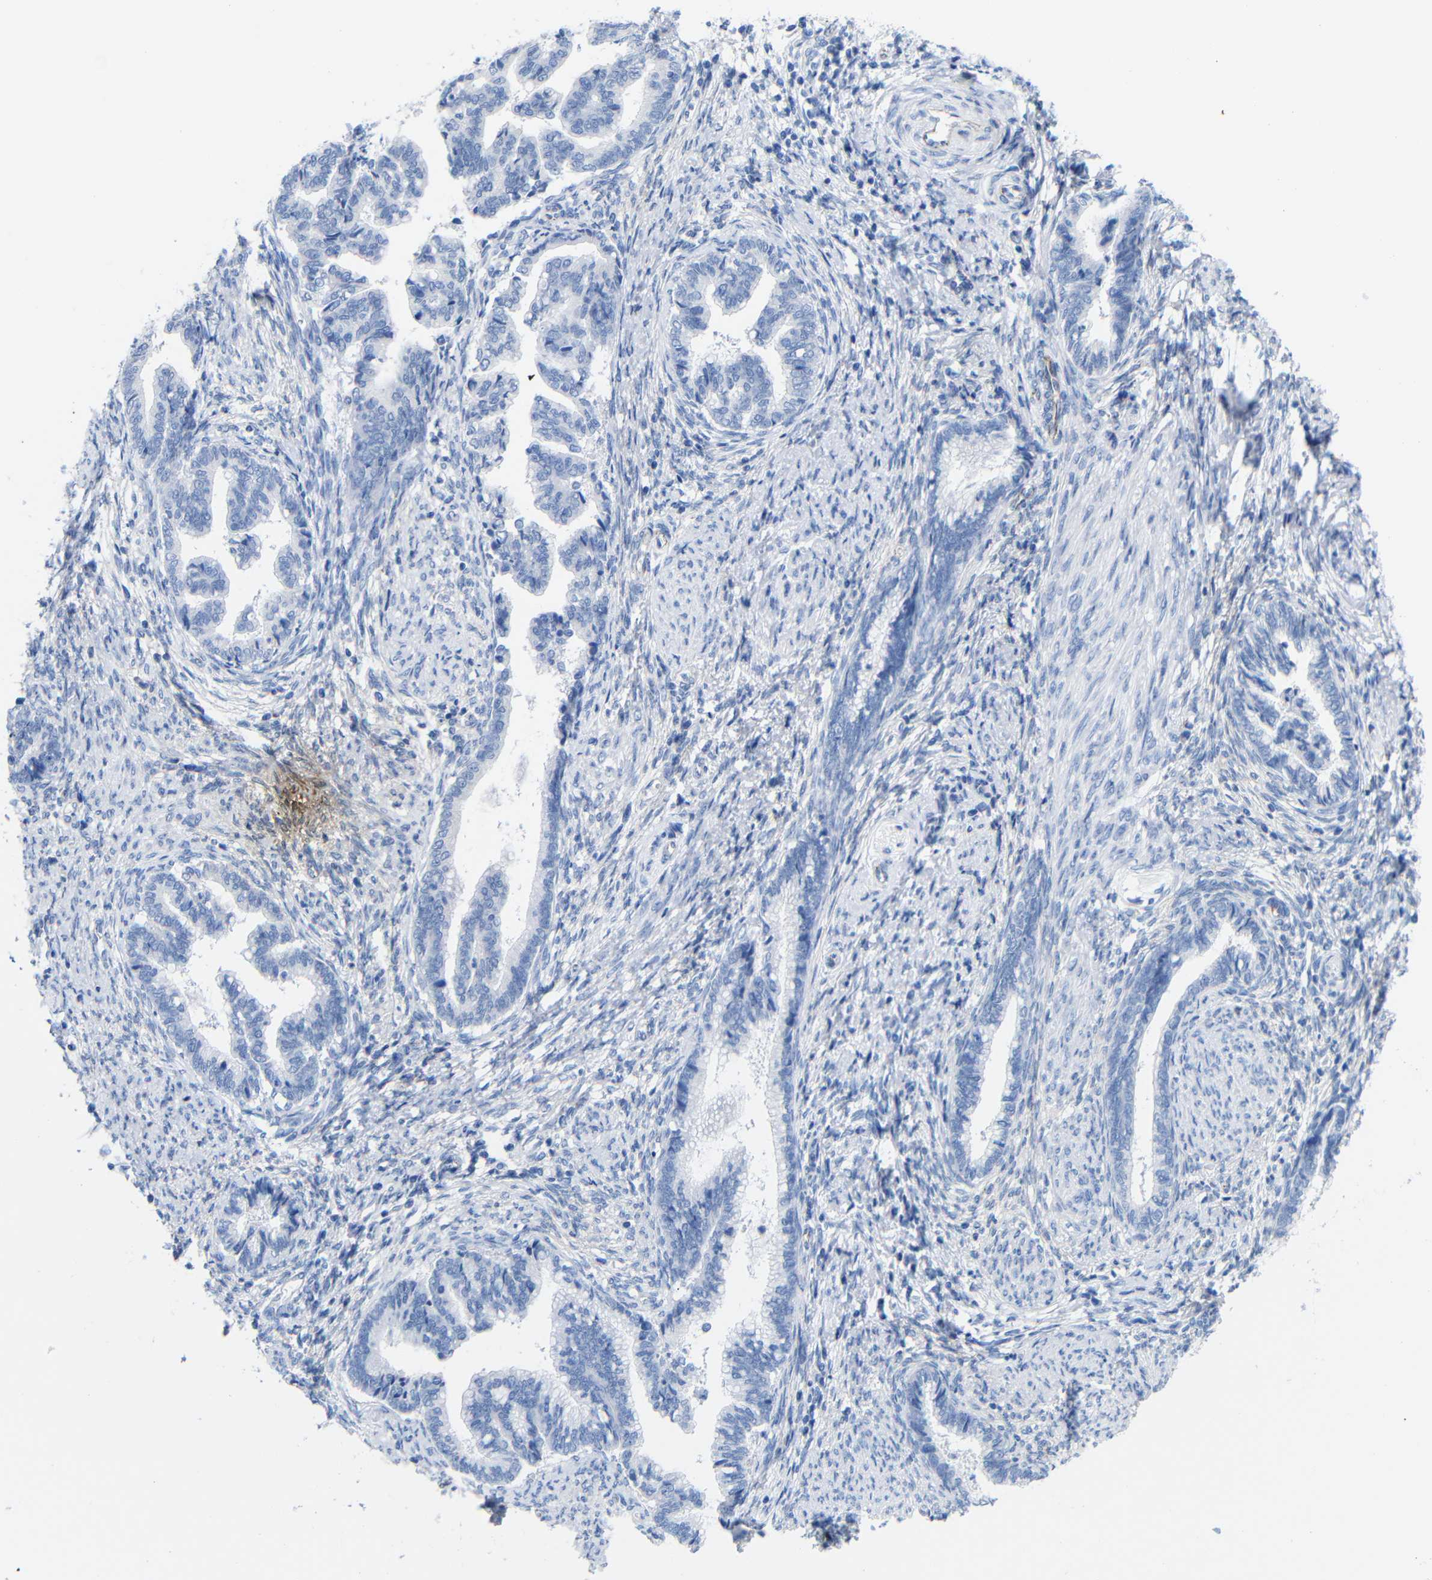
{"staining": {"intensity": "negative", "quantity": "none", "location": "none"}, "tissue": "cervical cancer", "cell_type": "Tumor cells", "image_type": "cancer", "snomed": [{"axis": "morphology", "description": "Adenocarcinoma, NOS"}, {"axis": "topography", "description": "Cervix"}], "caption": "Tumor cells show no significant positivity in adenocarcinoma (cervical). Brightfield microscopy of IHC stained with DAB (3,3'-diaminobenzidine) (brown) and hematoxylin (blue), captured at high magnification.", "gene": "CGNL1", "patient": {"sex": "female", "age": 44}}